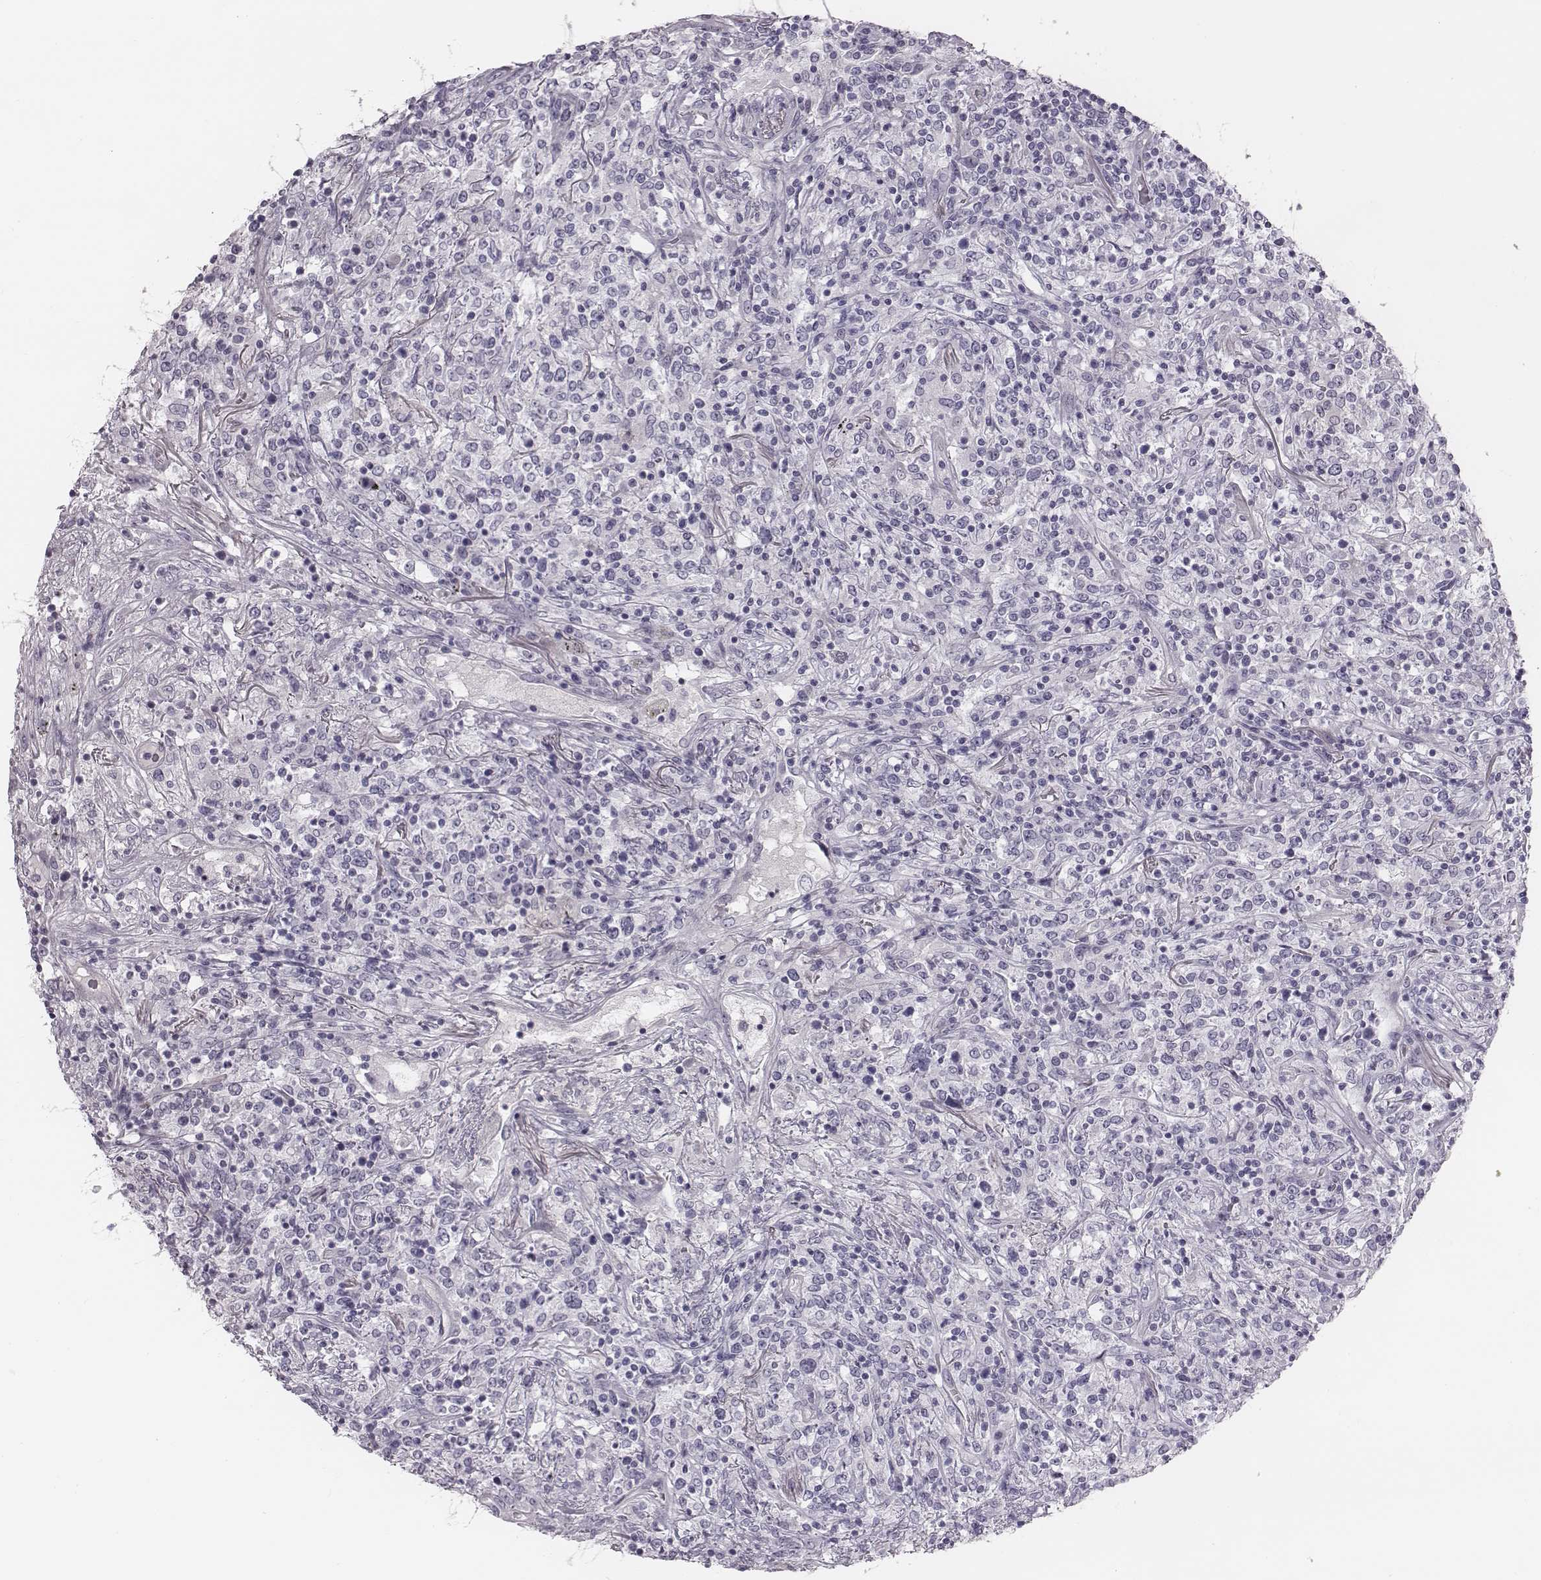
{"staining": {"intensity": "negative", "quantity": "none", "location": "none"}, "tissue": "lymphoma", "cell_type": "Tumor cells", "image_type": "cancer", "snomed": [{"axis": "morphology", "description": "Malignant lymphoma, non-Hodgkin's type, High grade"}, {"axis": "topography", "description": "Lung"}], "caption": "Immunohistochemical staining of human lymphoma shows no significant expression in tumor cells.", "gene": "CACNG4", "patient": {"sex": "male", "age": 79}}